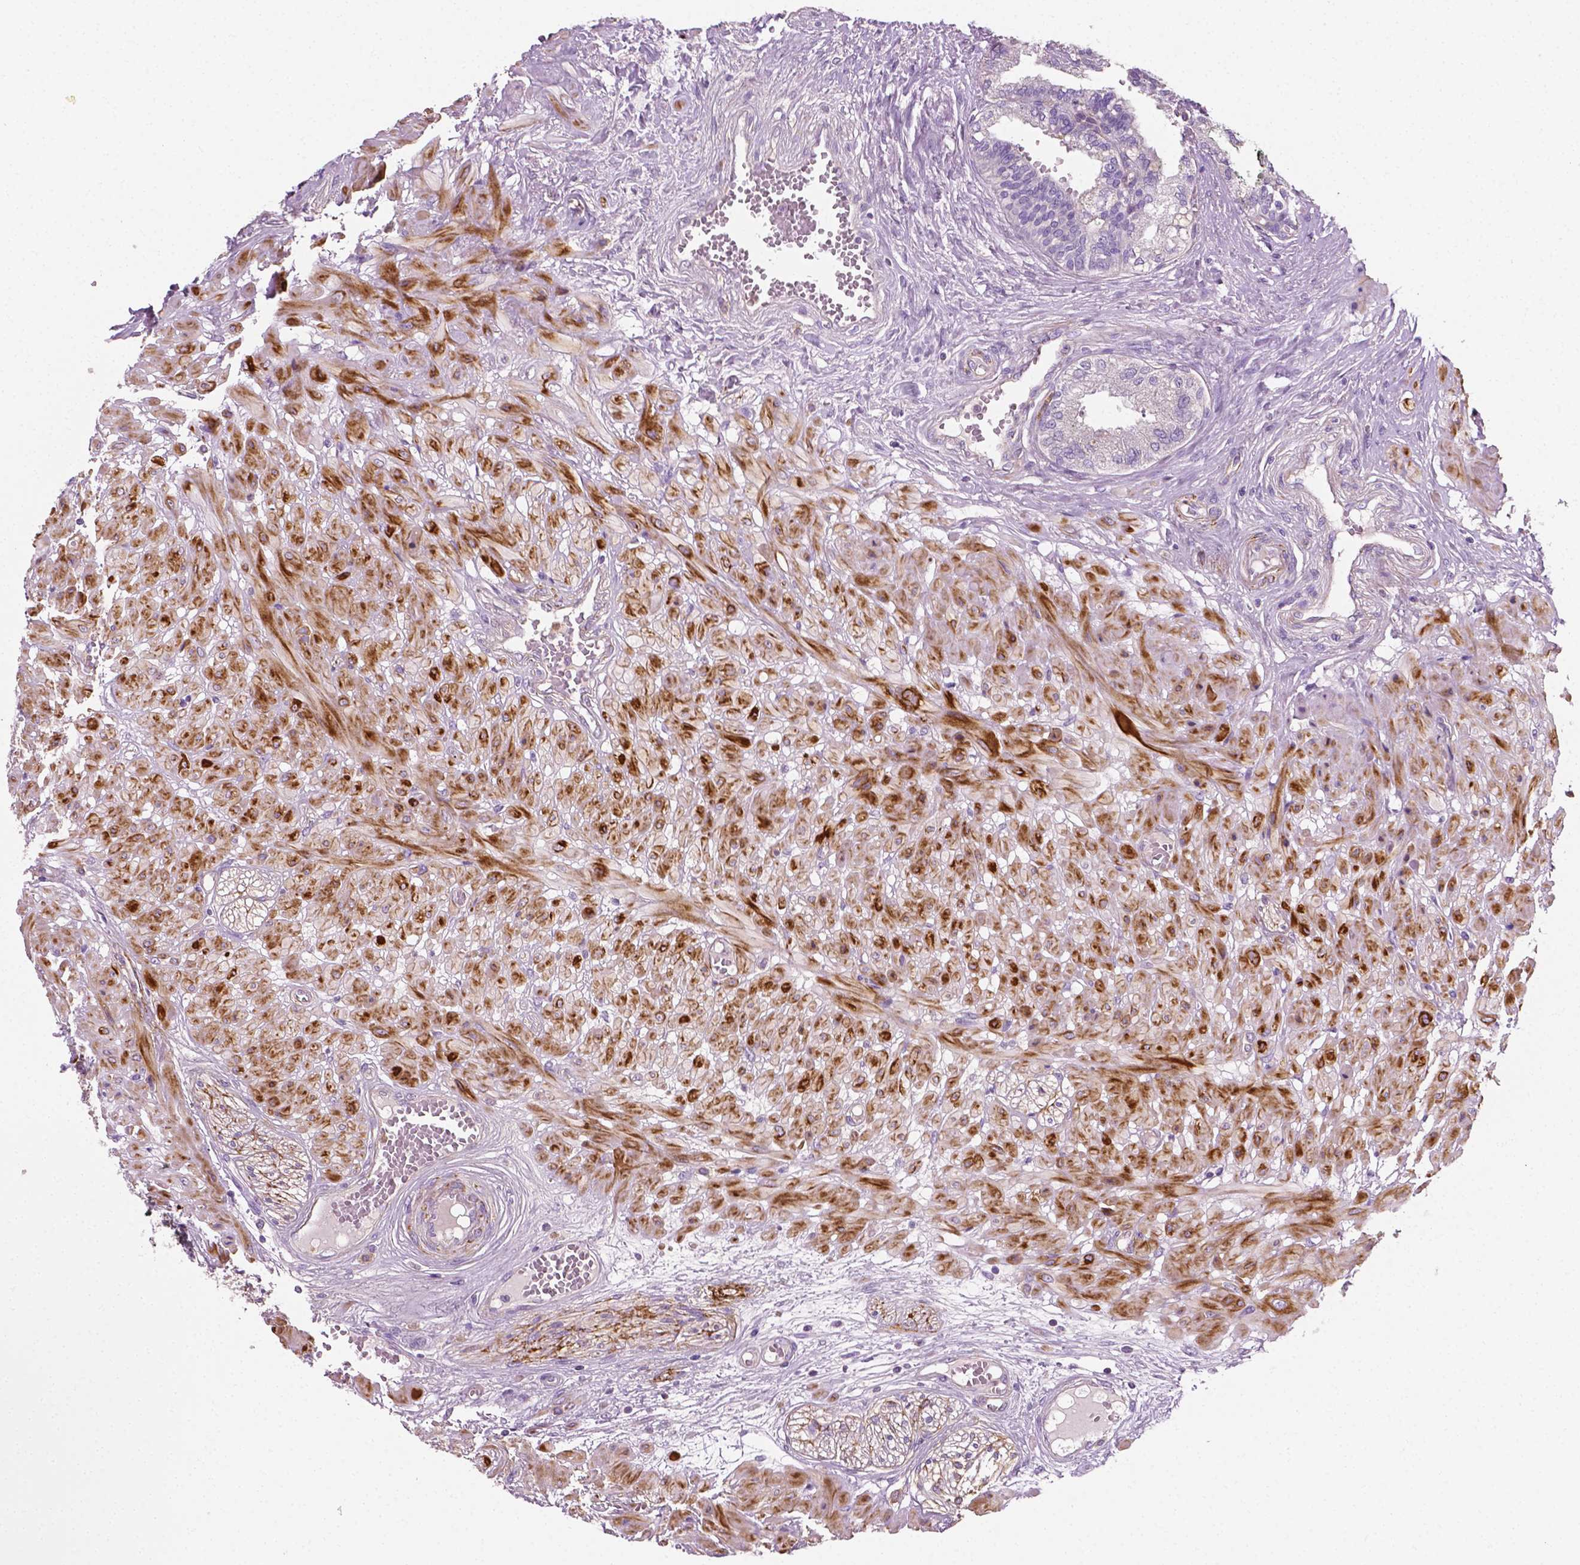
{"staining": {"intensity": "weak", "quantity": "<25%", "location": "cytoplasmic/membranous"}, "tissue": "prostate cancer", "cell_type": "Tumor cells", "image_type": "cancer", "snomed": [{"axis": "morphology", "description": "Adenocarcinoma, High grade"}, {"axis": "topography", "description": "Prostate"}], "caption": "This is an immunohistochemistry photomicrograph of adenocarcinoma (high-grade) (prostate). There is no expression in tumor cells.", "gene": "PTX3", "patient": {"sex": "male", "age": 71}}